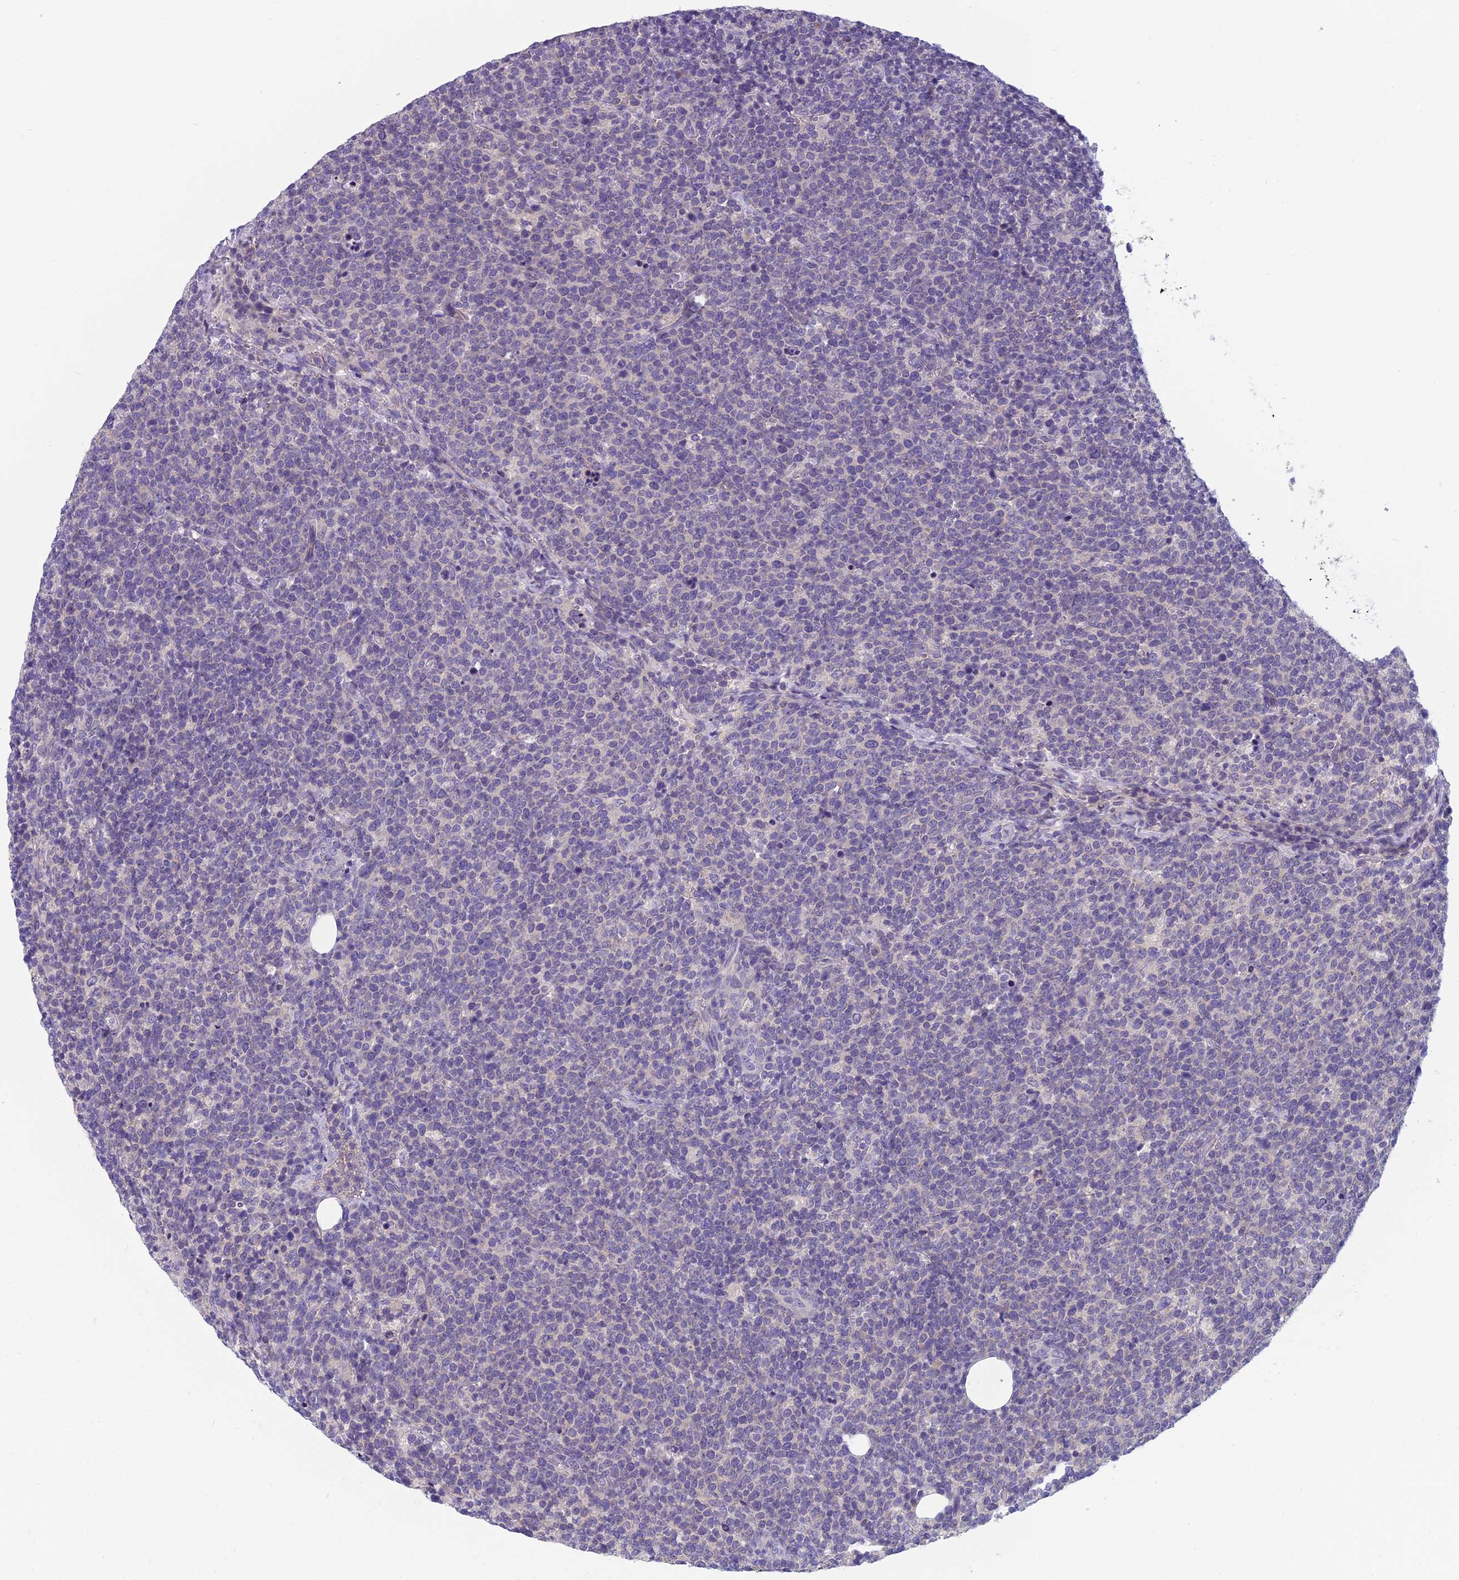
{"staining": {"intensity": "negative", "quantity": "none", "location": "none"}, "tissue": "lymphoma", "cell_type": "Tumor cells", "image_type": "cancer", "snomed": [{"axis": "morphology", "description": "Malignant lymphoma, non-Hodgkin's type, High grade"}, {"axis": "topography", "description": "Lymph node"}], "caption": "Human lymphoma stained for a protein using IHC demonstrates no positivity in tumor cells.", "gene": "RBM41", "patient": {"sex": "male", "age": 61}}